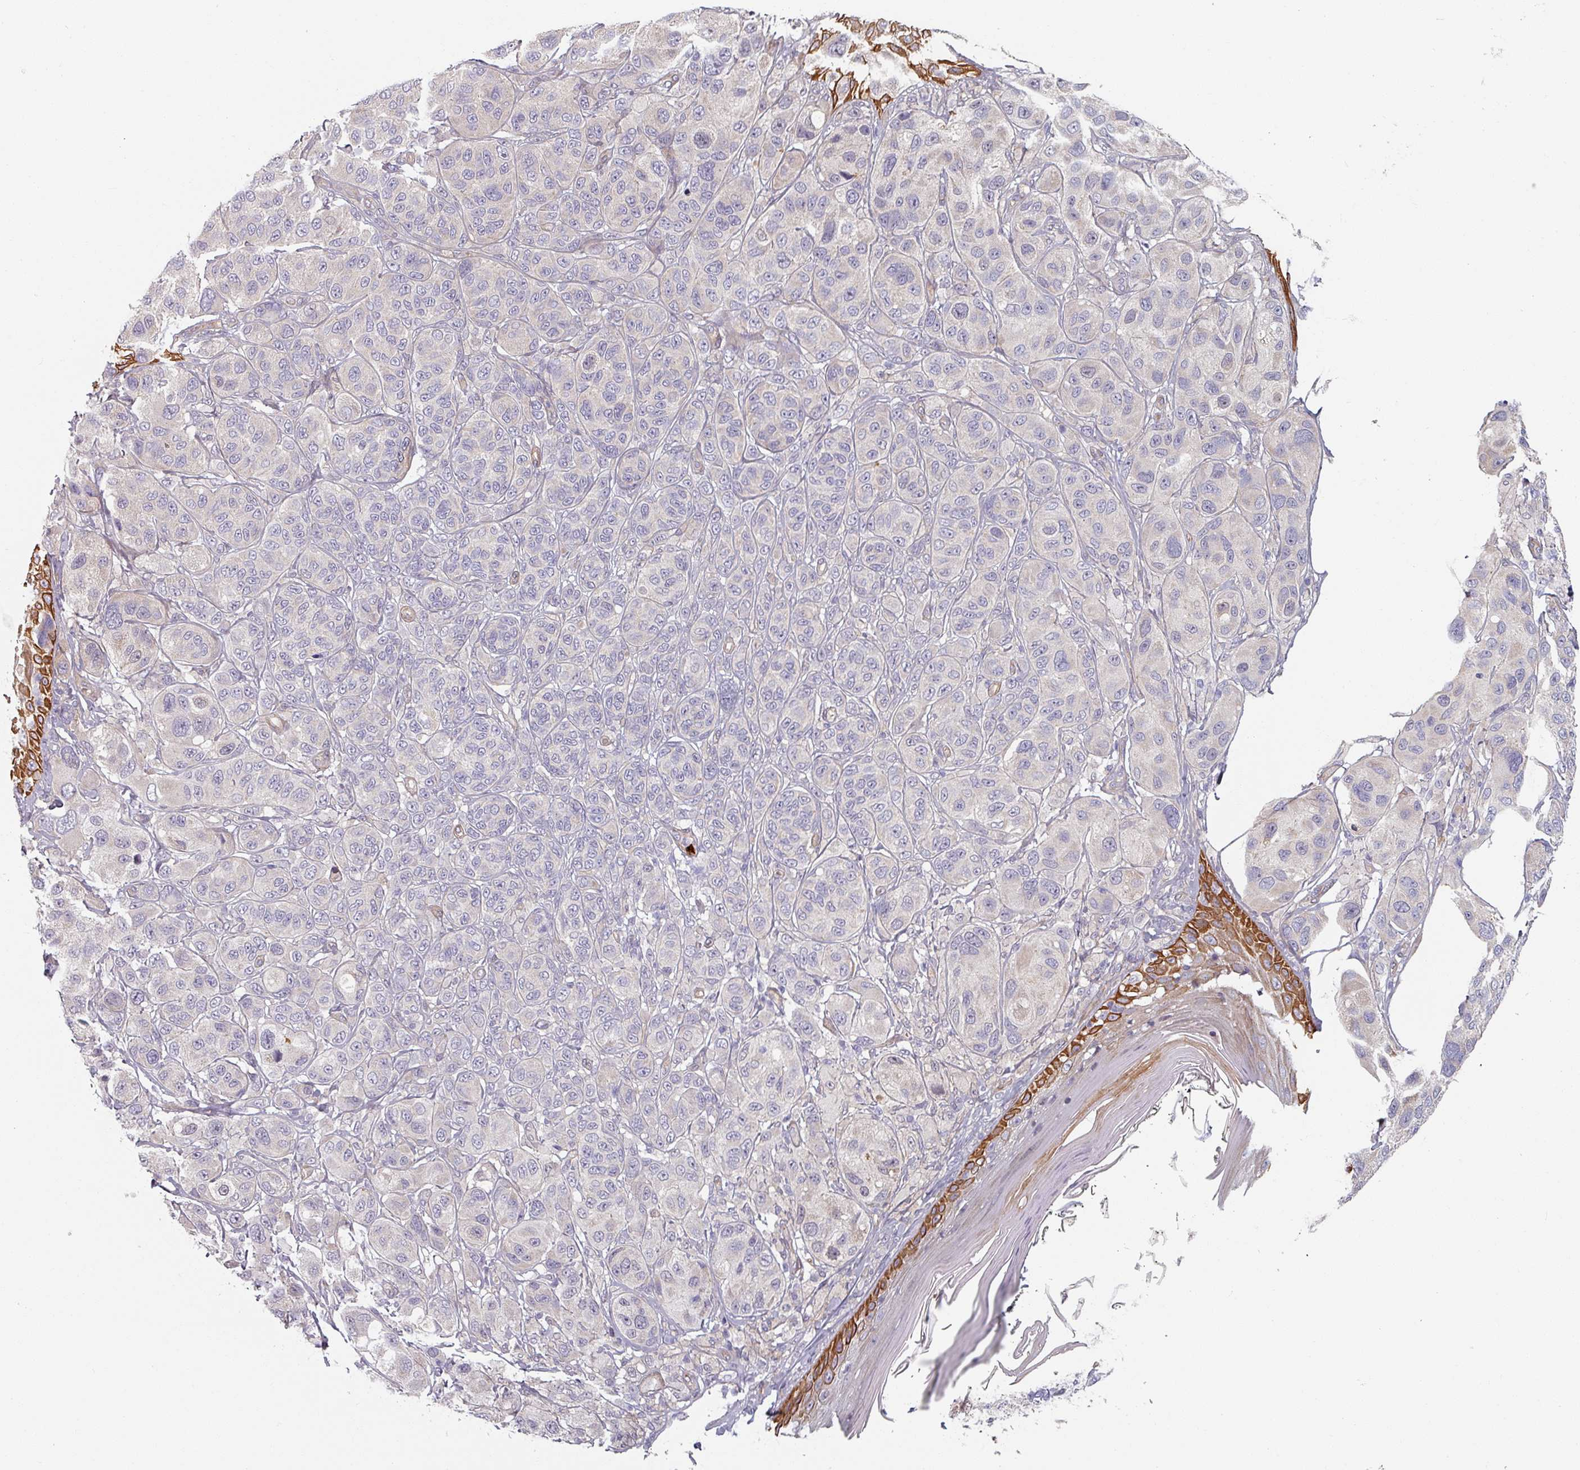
{"staining": {"intensity": "negative", "quantity": "none", "location": "none"}, "tissue": "melanoma", "cell_type": "Tumor cells", "image_type": "cancer", "snomed": [{"axis": "morphology", "description": "Malignant melanoma, NOS"}, {"axis": "topography", "description": "Skin"}], "caption": "This is an immunohistochemistry histopathology image of melanoma. There is no staining in tumor cells.", "gene": "C4BPB", "patient": {"sex": "male", "age": 42}}